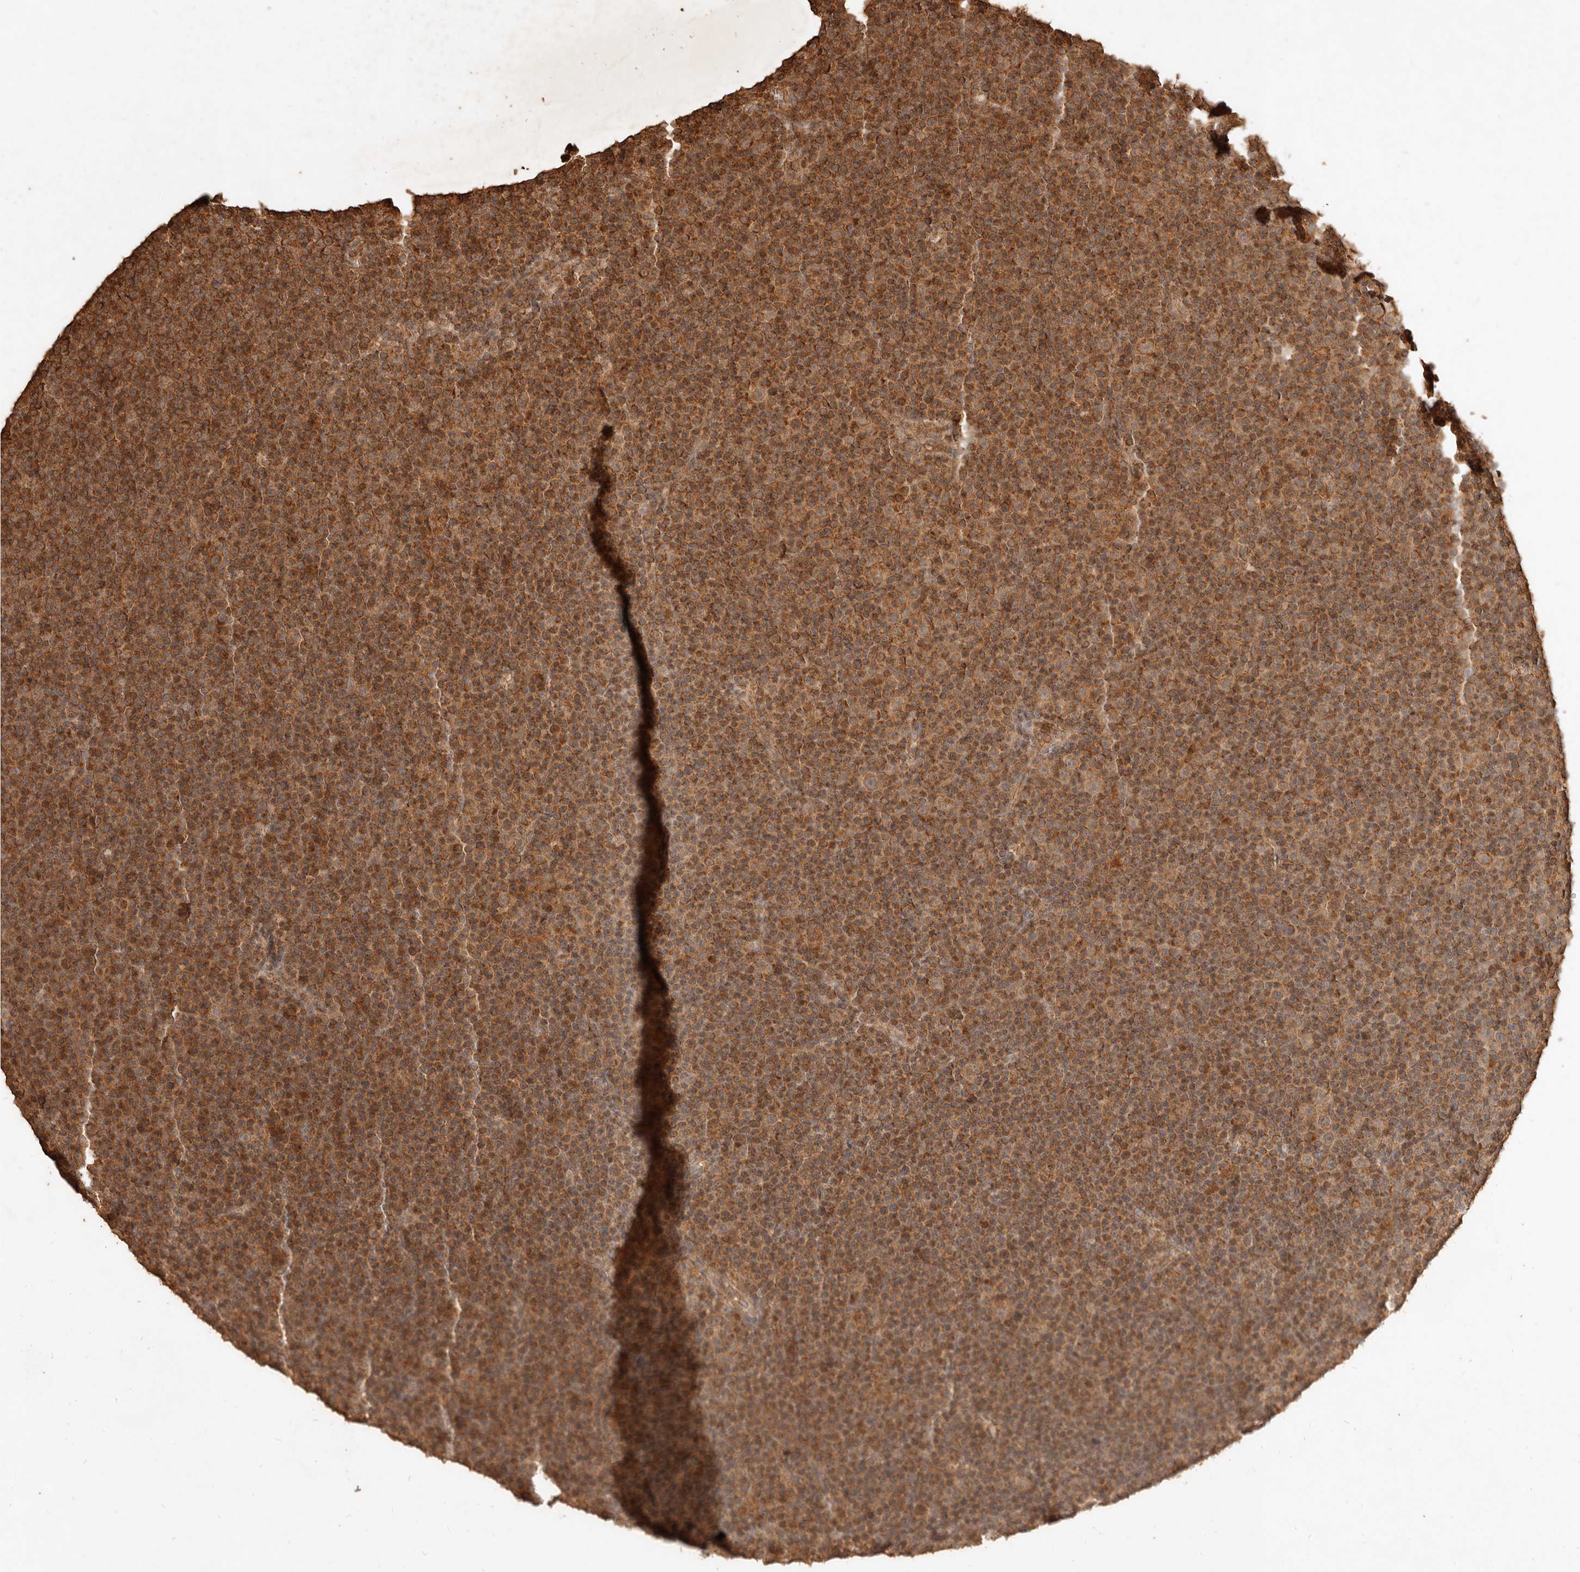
{"staining": {"intensity": "moderate", "quantity": ">75%", "location": "cytoplasmic/membranous"}, "tissue": "lymphoma", "cell_type": "Tumor cells", "image_type": "cancer", "snomed": [{"axis": "morphology", "description": "Malignant lymphoma, non-Hodgkin's type, Low grade"}, {"axis": "topography", "description": "Lymph node"}], "caption": "There is medium levels of moderate cytoplasmic/membranous positivity in tumor cells of malignant lymphoma, non-Hodgkin's type (low-grade), as demonstrated by immunohistochemical staining (brown color).", "gene": "FAM180B", "patient": {"sex": "female", "age": 67}}